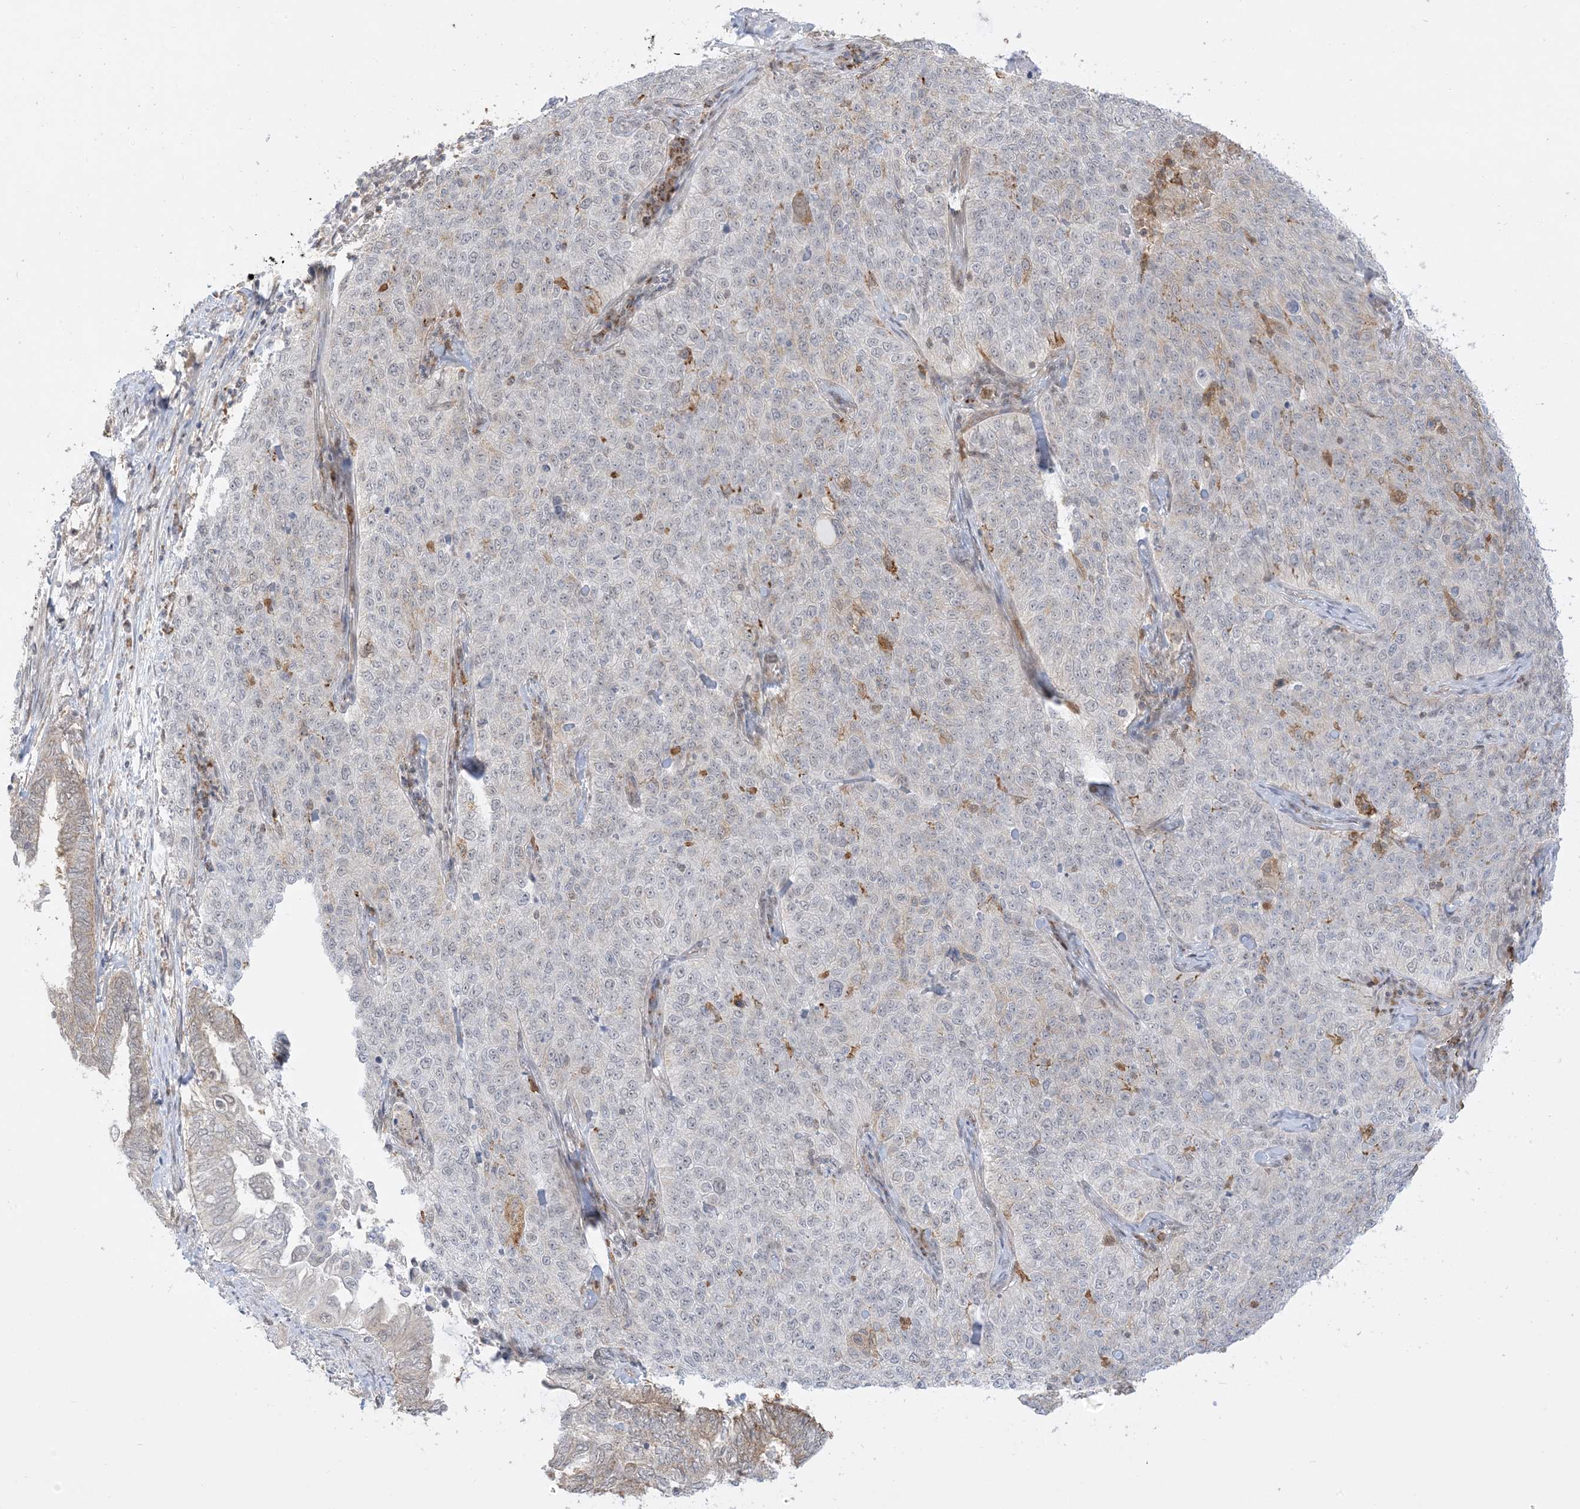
{"staining": {"intensity": "weak", "quantity": "<25%", "location": "cytoplasmic/membranous"}, "tissue": "cervical cancer", "cell_type": "Tumor cells", "image_type": "cancer", "snomed": [{"axis": "morphology", "description": "Squamous cell carcinoma, NOS"}, {"axis": "topography", "description": "Cervix"}], "caption": "This is an immunohistochemistry (IHC) histopathology image of cervical cancer (squamous cell carcinoma). There is no expression in tumor cells.", "gene": "KANSL3", "patient": {"sex": "female", "age": 35}}